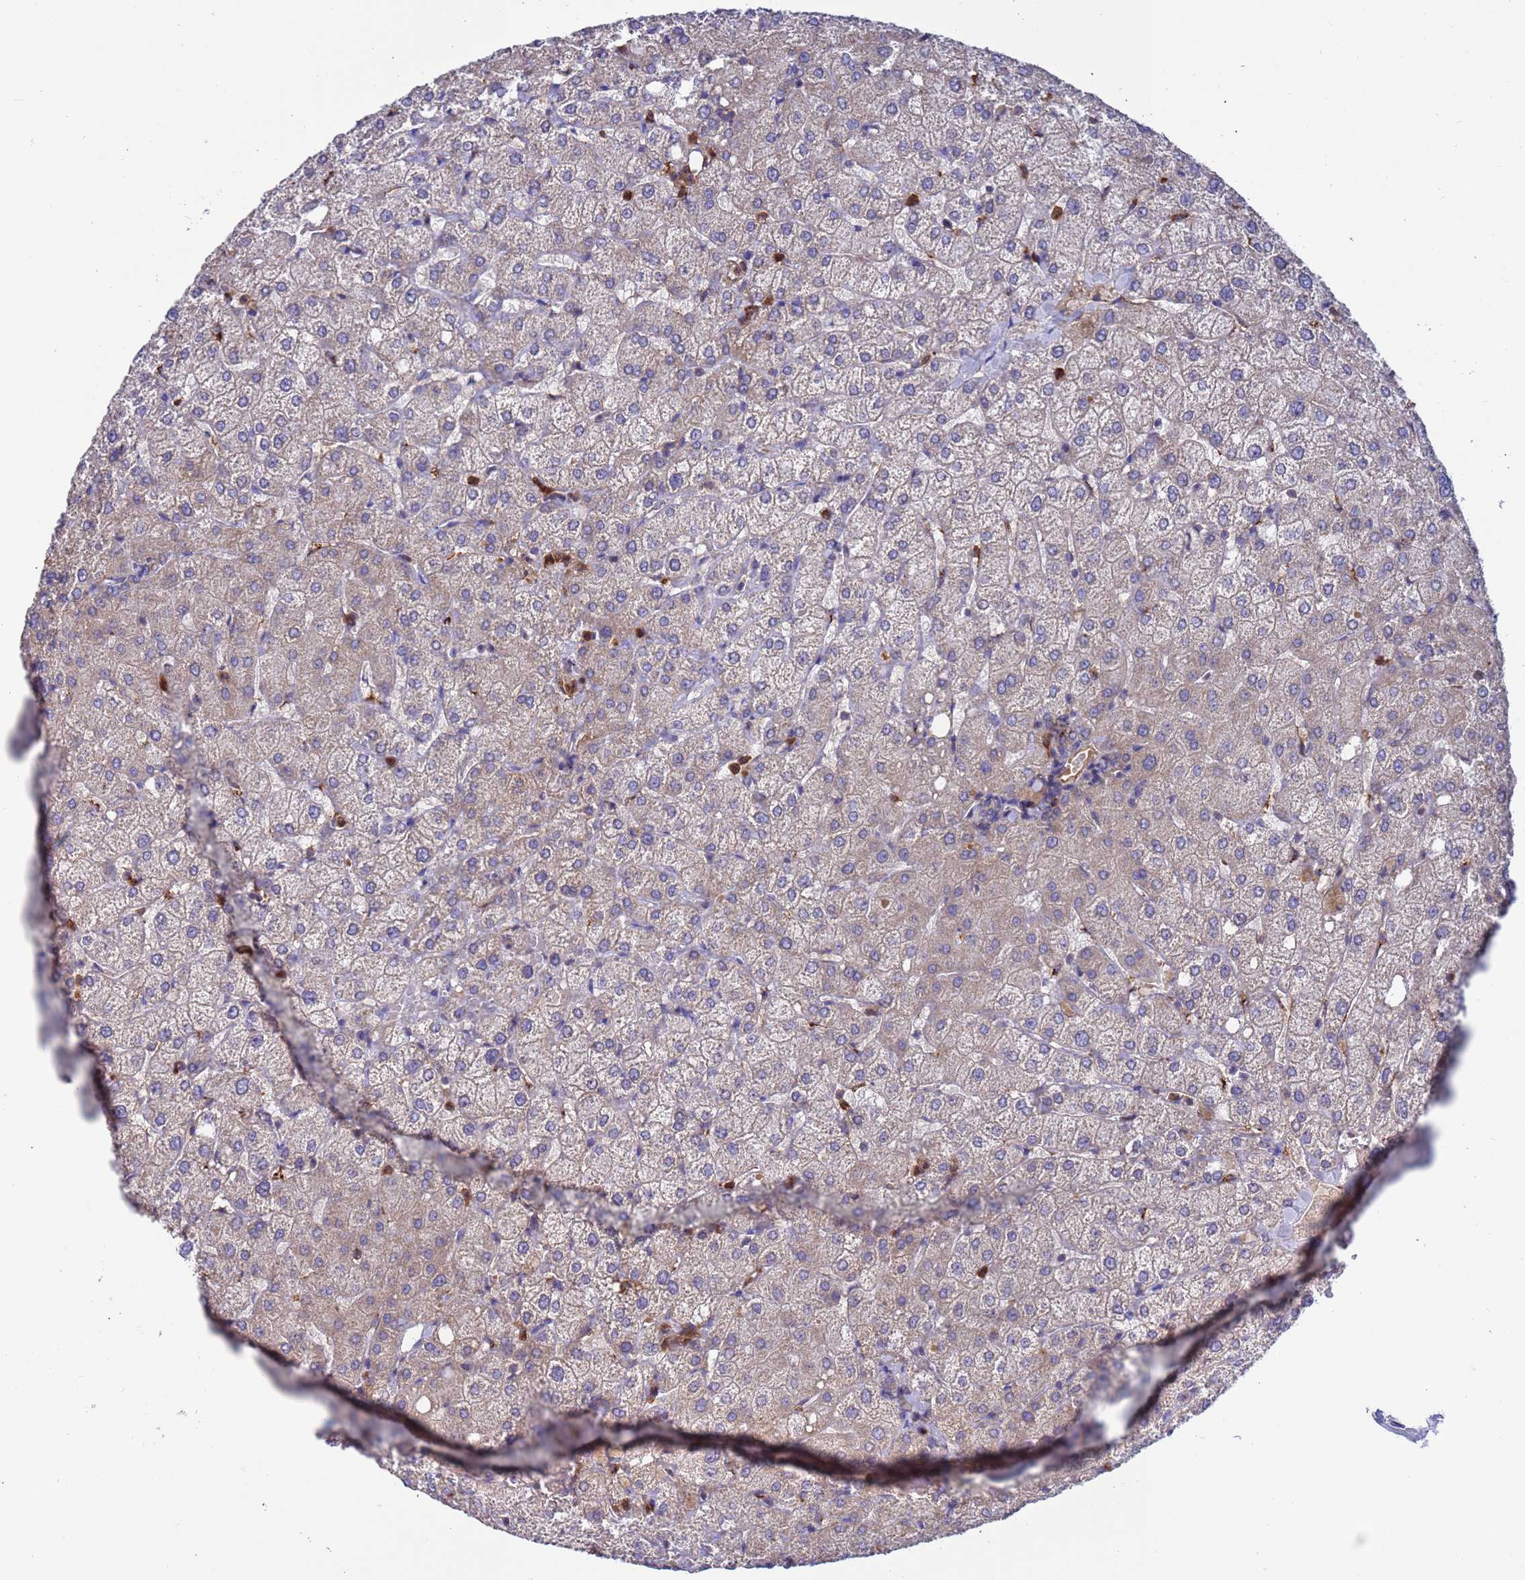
{"staining": {"intensity": "negative", "quantity": "none", "location": "none"}, "tissue": "liver", "cell_type": "Cholangiocytes", "image_type": "normal", "snomed": [{"axis": "morphology", "description": "Normal tissue, NOS"}, {"axis": "topography", "description": "Liver"}], "caption": "The image reveals no staining of cholangiocytes in unremarkable liver.", "gene": "AMPD3", "patient": {"sex": "female", "age": 54}}